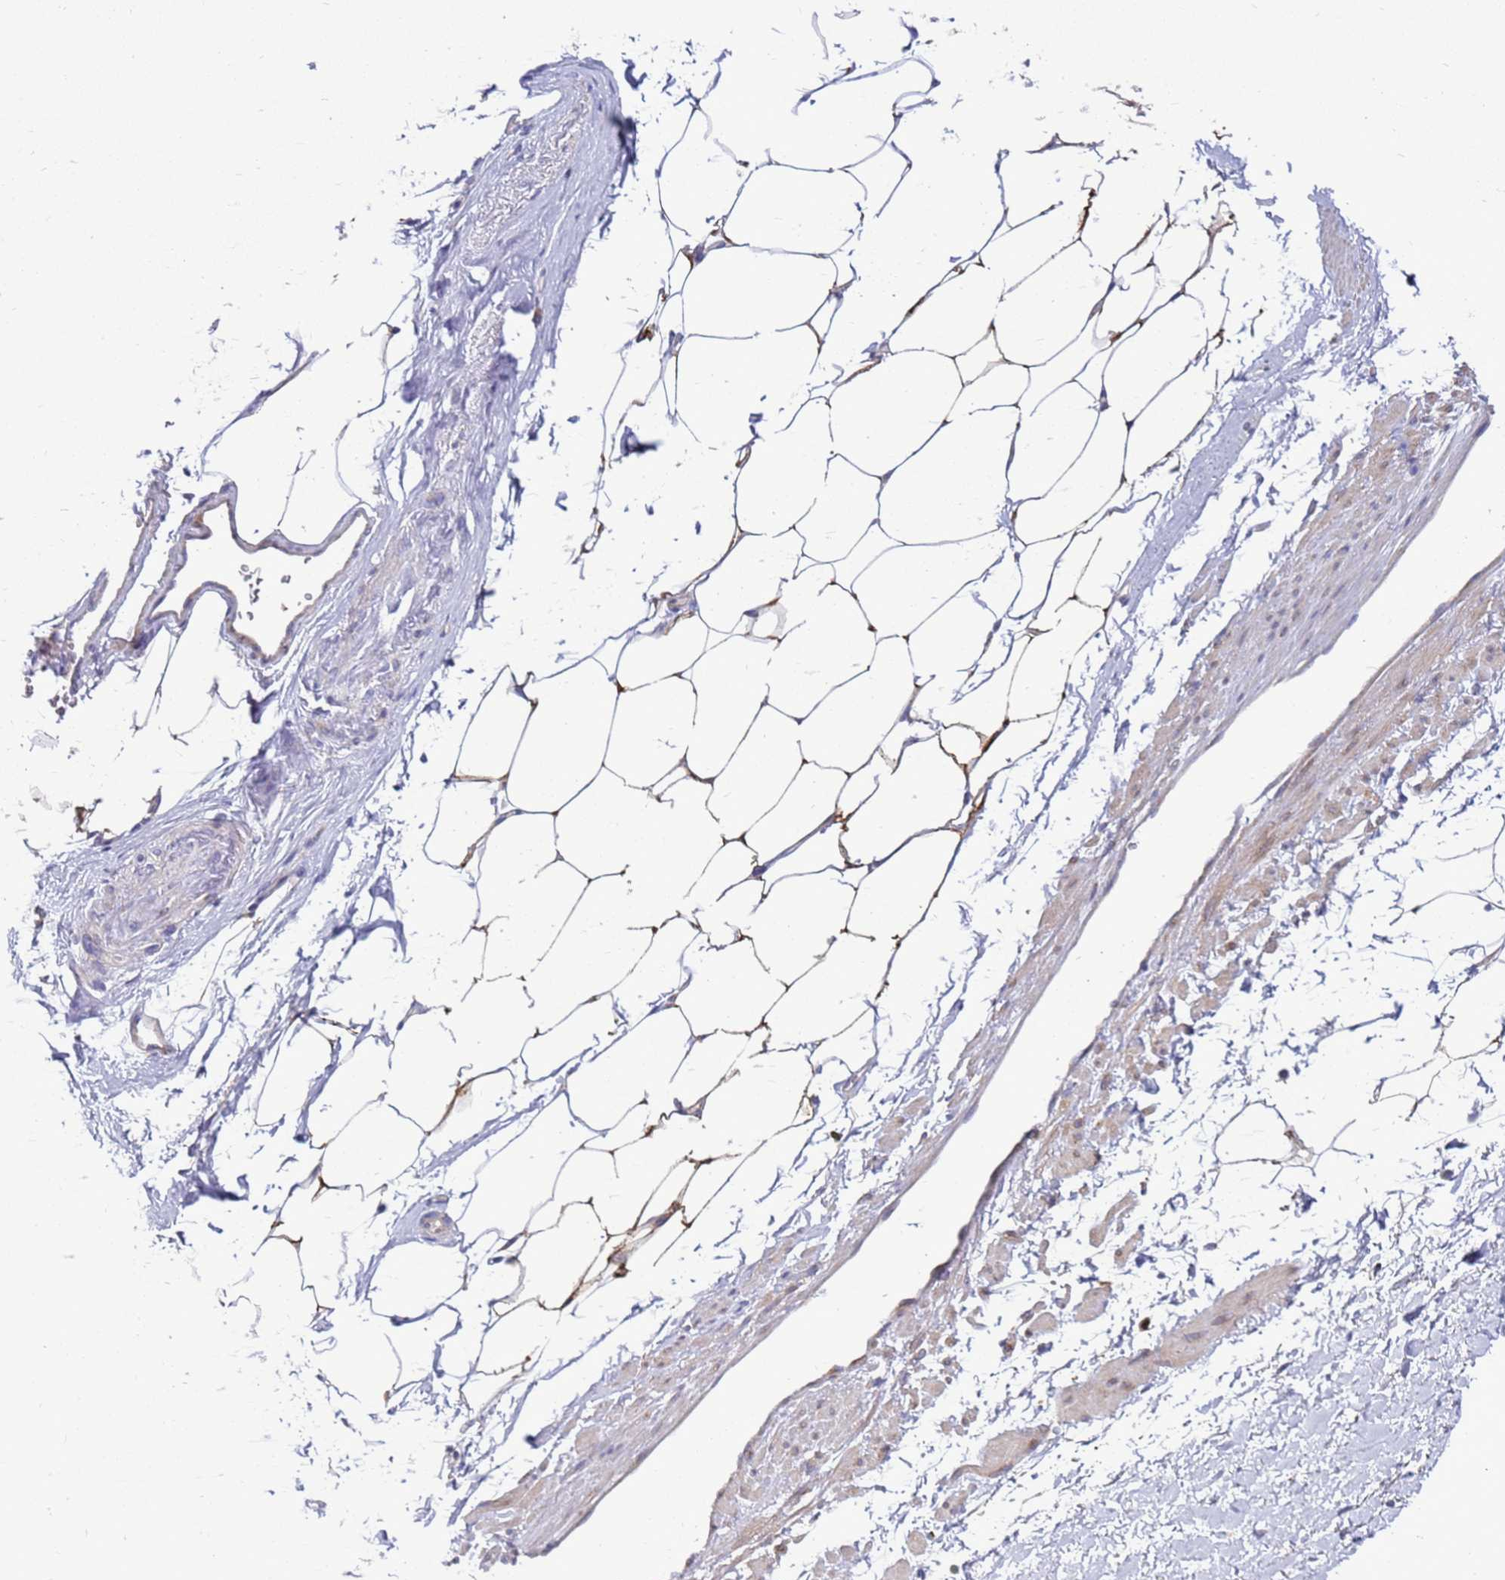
{"staining": {"intensity": "moderate", "quantity": ">75%", "location": "cytoplasmic/membranous"}, "tissue": "adipose tissue", "cell_type": "Adipocytes", "image_type": "normal", "snomed": [{"axis": "morphology", "description": "Normal tissue, NOS"}, {"axis": "morphology", "description": "Adenocarcinoma, Low grade"}, {"axis": "topography", "description": "Prostate"}, {"axis": "topography", "description": "Peripheral nerve tissue"}], "caption": "A histopathology image of human adipose tissue stained for a protein displays moderate cytoplasmic/membranous brown staining in adipocytes. (IHC, brightfield microscopy, high magnification).", "gene": "MON1B", "patient": {"sex": "male", "age": 63}}